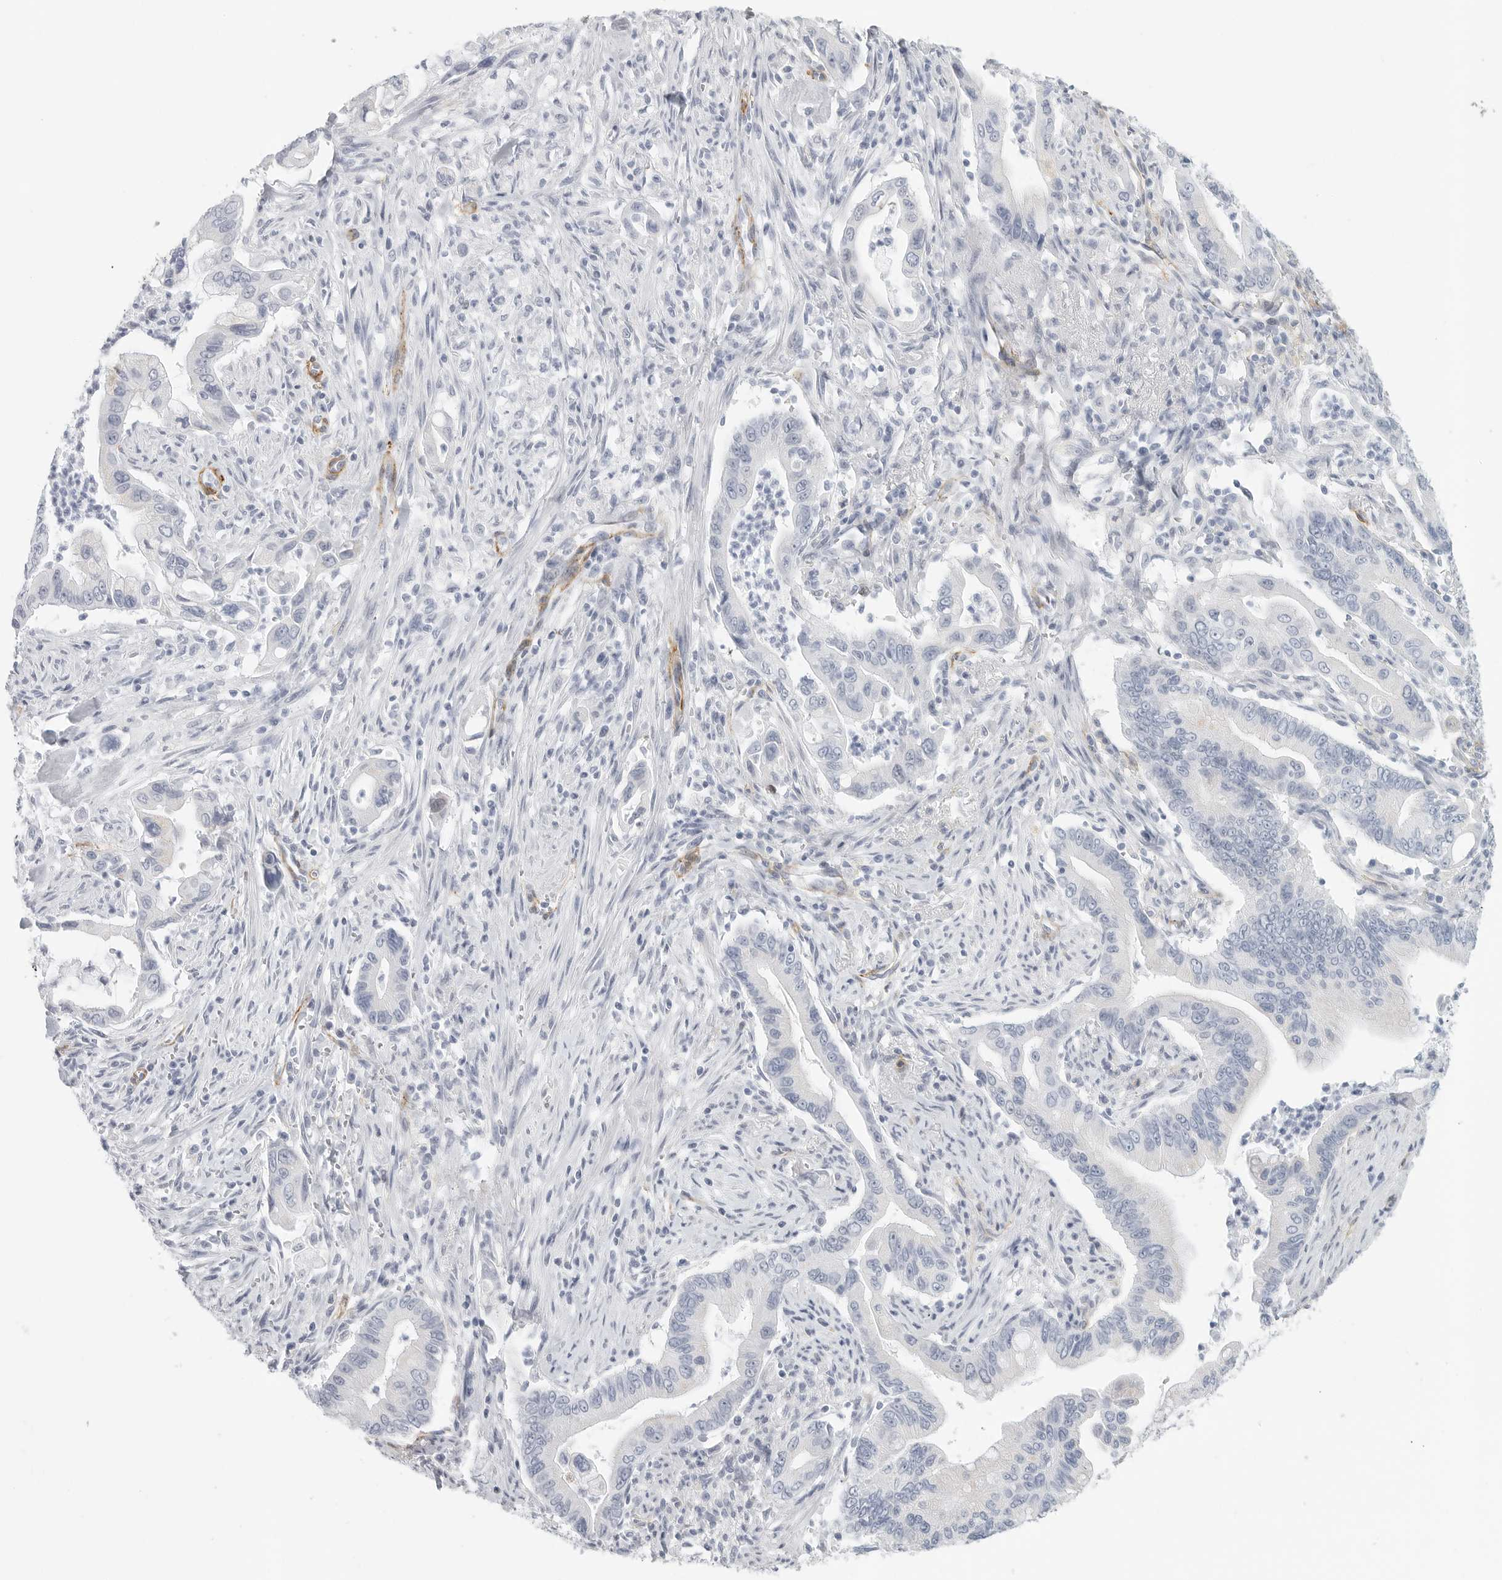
{"staining": {"intensity": "negative", "quantity": "none", "location": "none"}, "tissue": "pancreatic cancer", "cell_type": "Tumor cells", "image_type": "cancer", "snomed": [{"axis": "morphology", "description": "Adenocarcinoma, NOS"}, {"axis": "topography", "description": "Pancreas"}], "caption": "DAB immunohistochemical staining of pancreatic adenocarcinoma displays no significant positivity in tumor cells.", "gene": "TNR", "patient": {"sex": "male", "age": 78}}